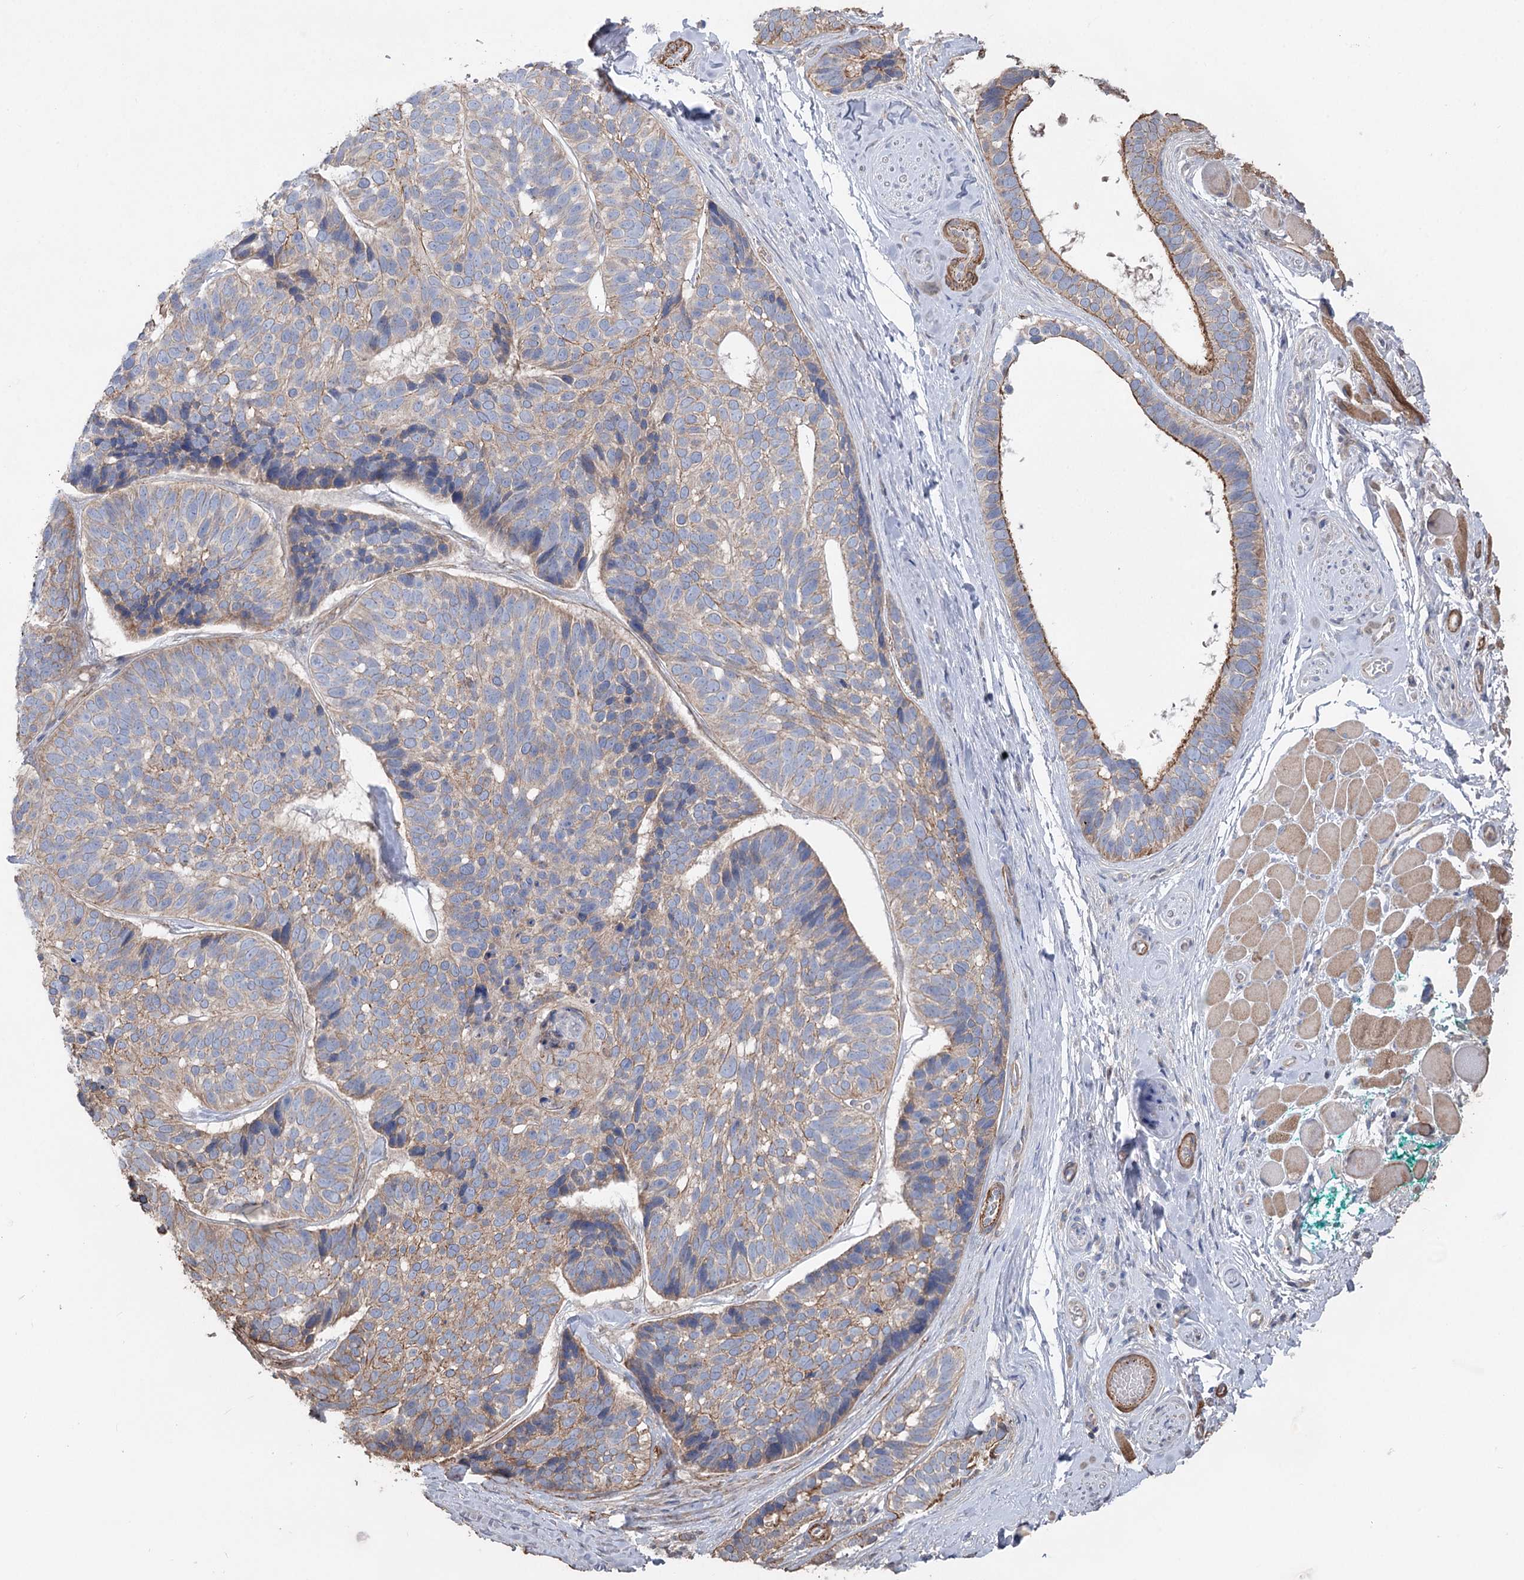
{"staining": {"intensity": "weak", "quantity": "25%-75%", "location": "cytoplasmic/membranous"}, "tissue": "skin cancer", "cell_type": "Tumor cells", "image_type": "cancer", "snomed": [{"axis": "morphology", "description": "Basal cell carcinoma"}, {"axis": "topography", "description": "Skin"}], "caption": "Tumor cells display low levels of weak cytoplasmic/membranous positivity in about 25%-75% of cells in human basal cell carcinoma (skin).", "gene": "LARP1B", "patient": {"sex": "male", "age": 62}}